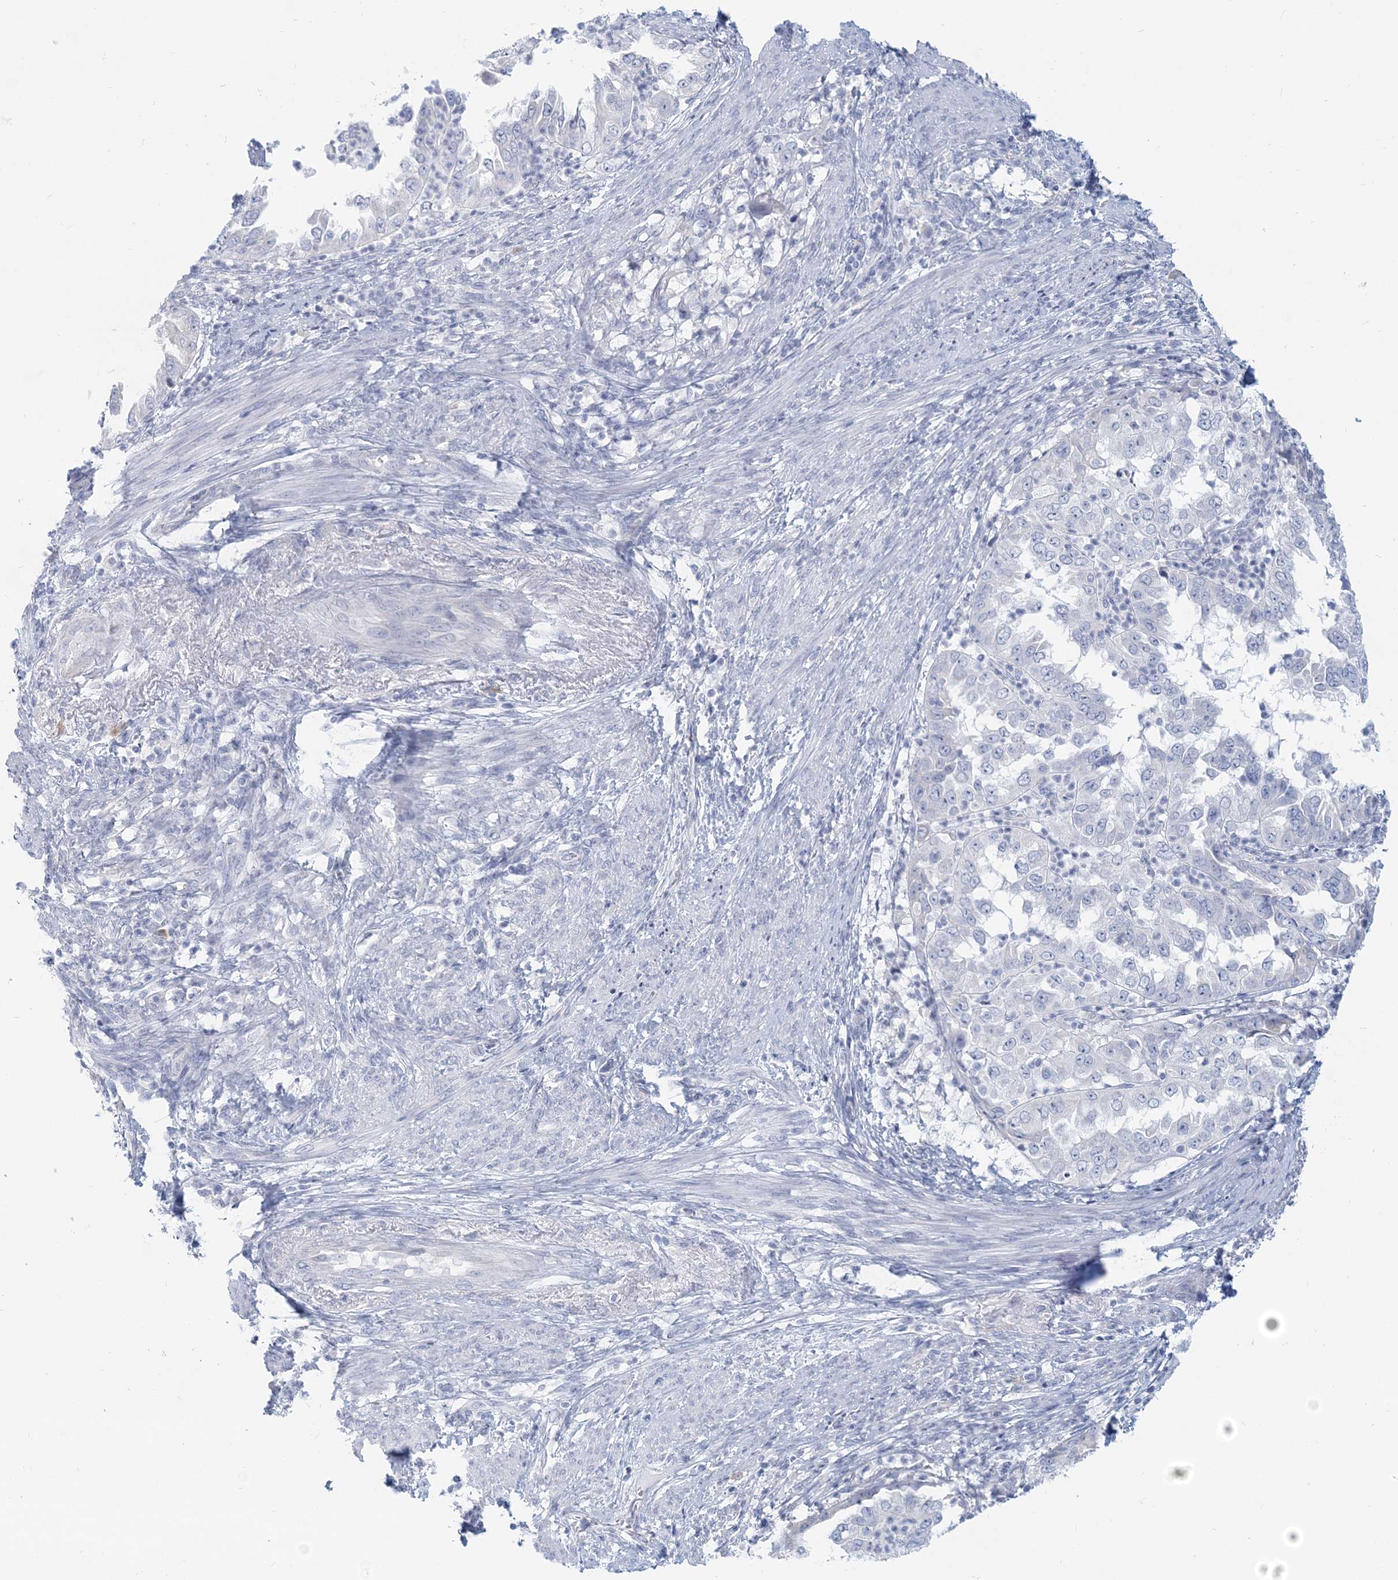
{"staining": {"intensity": "negative", "quantity": "none", "location": "none"}, "tissue": "endometrial cancer", "cell_type": "Tumor cells", "image_type": "cancer", "snomed": [{"axis": "morphology", "description": "Adenocarcinoma, NOS"}, {"axis": "topography", "description": "Endometrium"}], "caption": "Tumor cells are negative for brown protein staining in adenocarcinoma (endometrial).", "gene": "CSN1S1", "patient": {"sex": "female", "age": 85}}